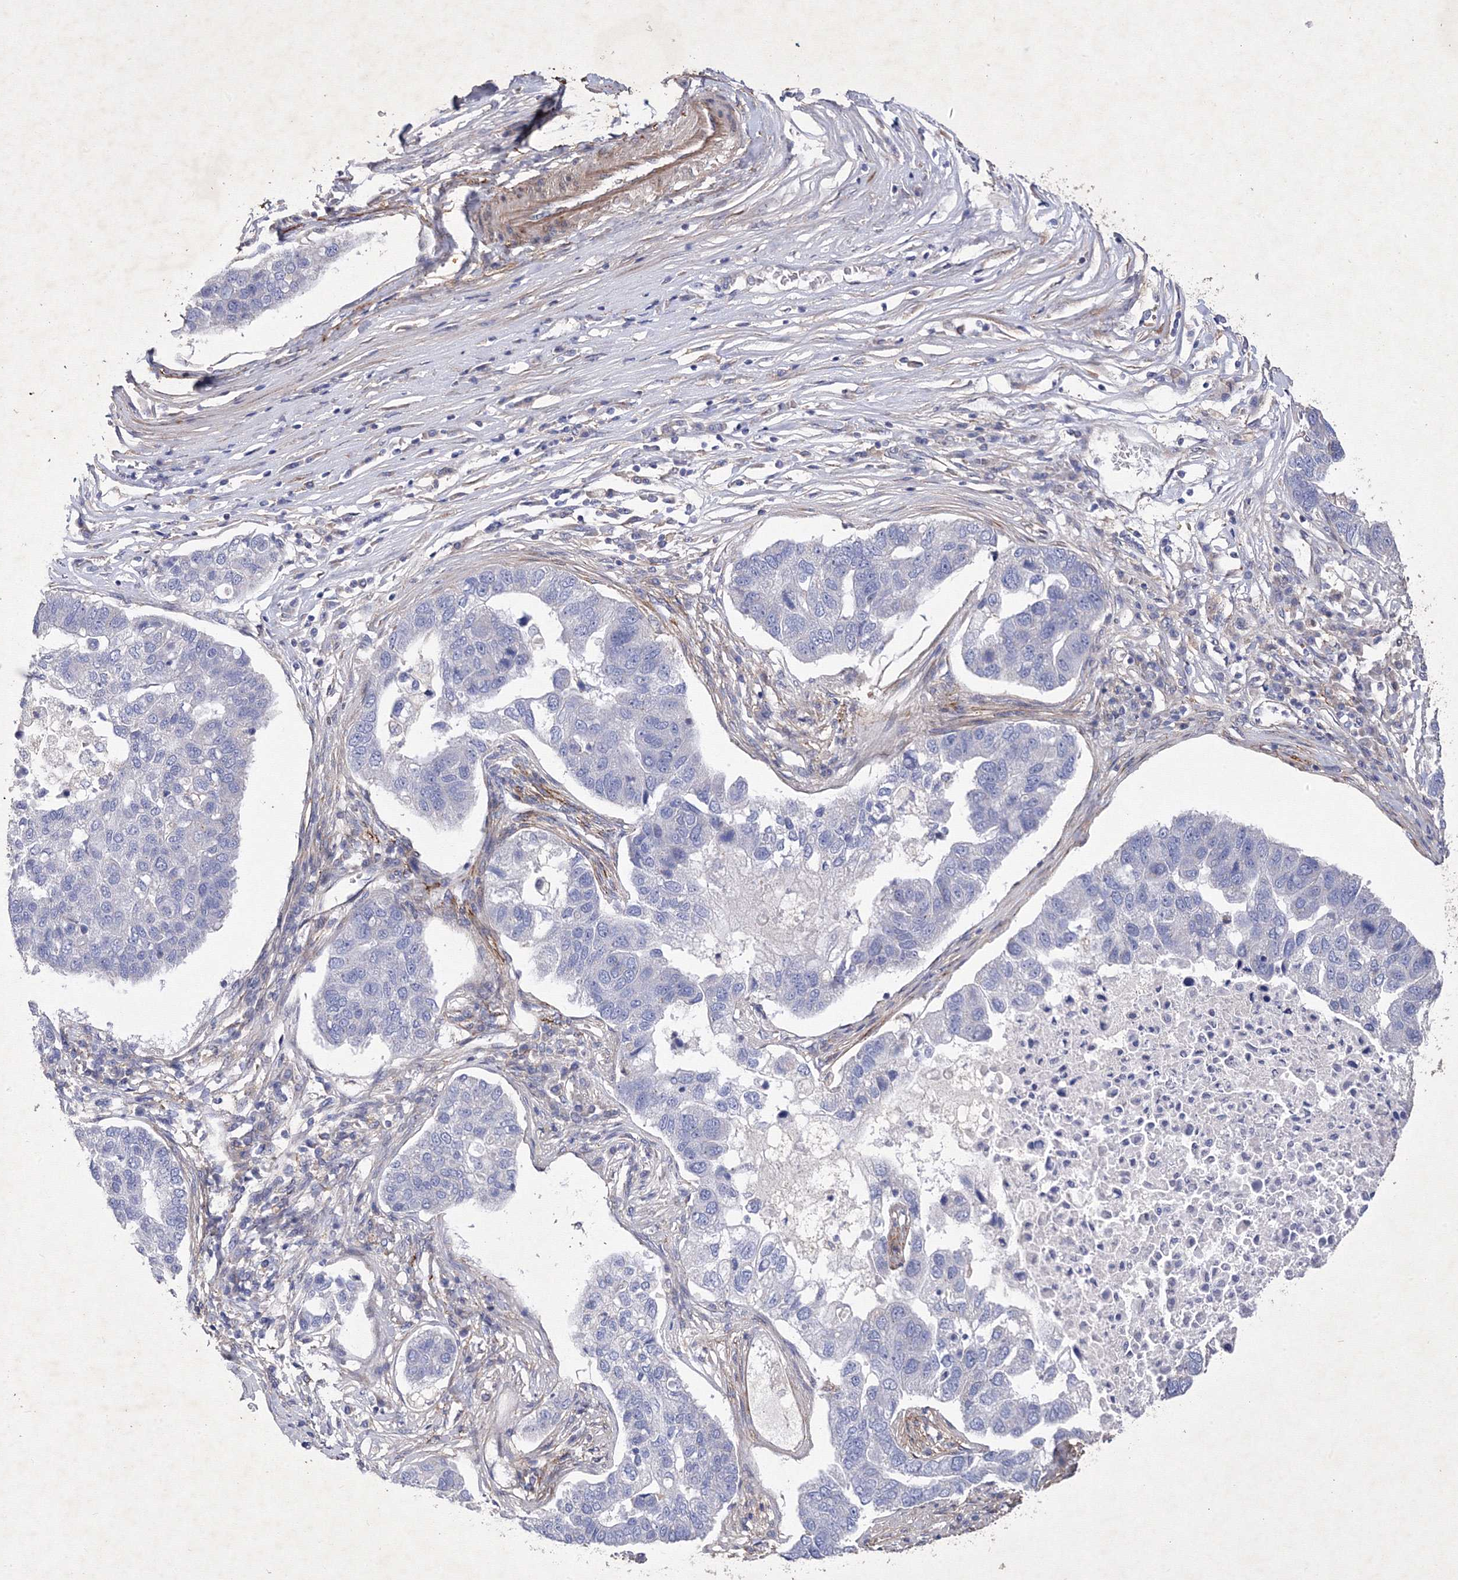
{"staining": {"intensity": "negative", "quantity": "none", "location": "none"}, "tissue": "pancreatic cancer", "cell_type": "Tumor cells", "image_type": "cancer", "snomed": [{"axis": "morphology", "description": "Adenocarcinoma, NOS"}, {"axis": "topography", "description": "Pancreas"}], "caption": "This is a histopathology image of IHC staining of adenocarcinoma (pancreatic), which shows no staining in tumor cells.", "gene": "SNX18", "patient": {"sex": "female", "age": 61}}